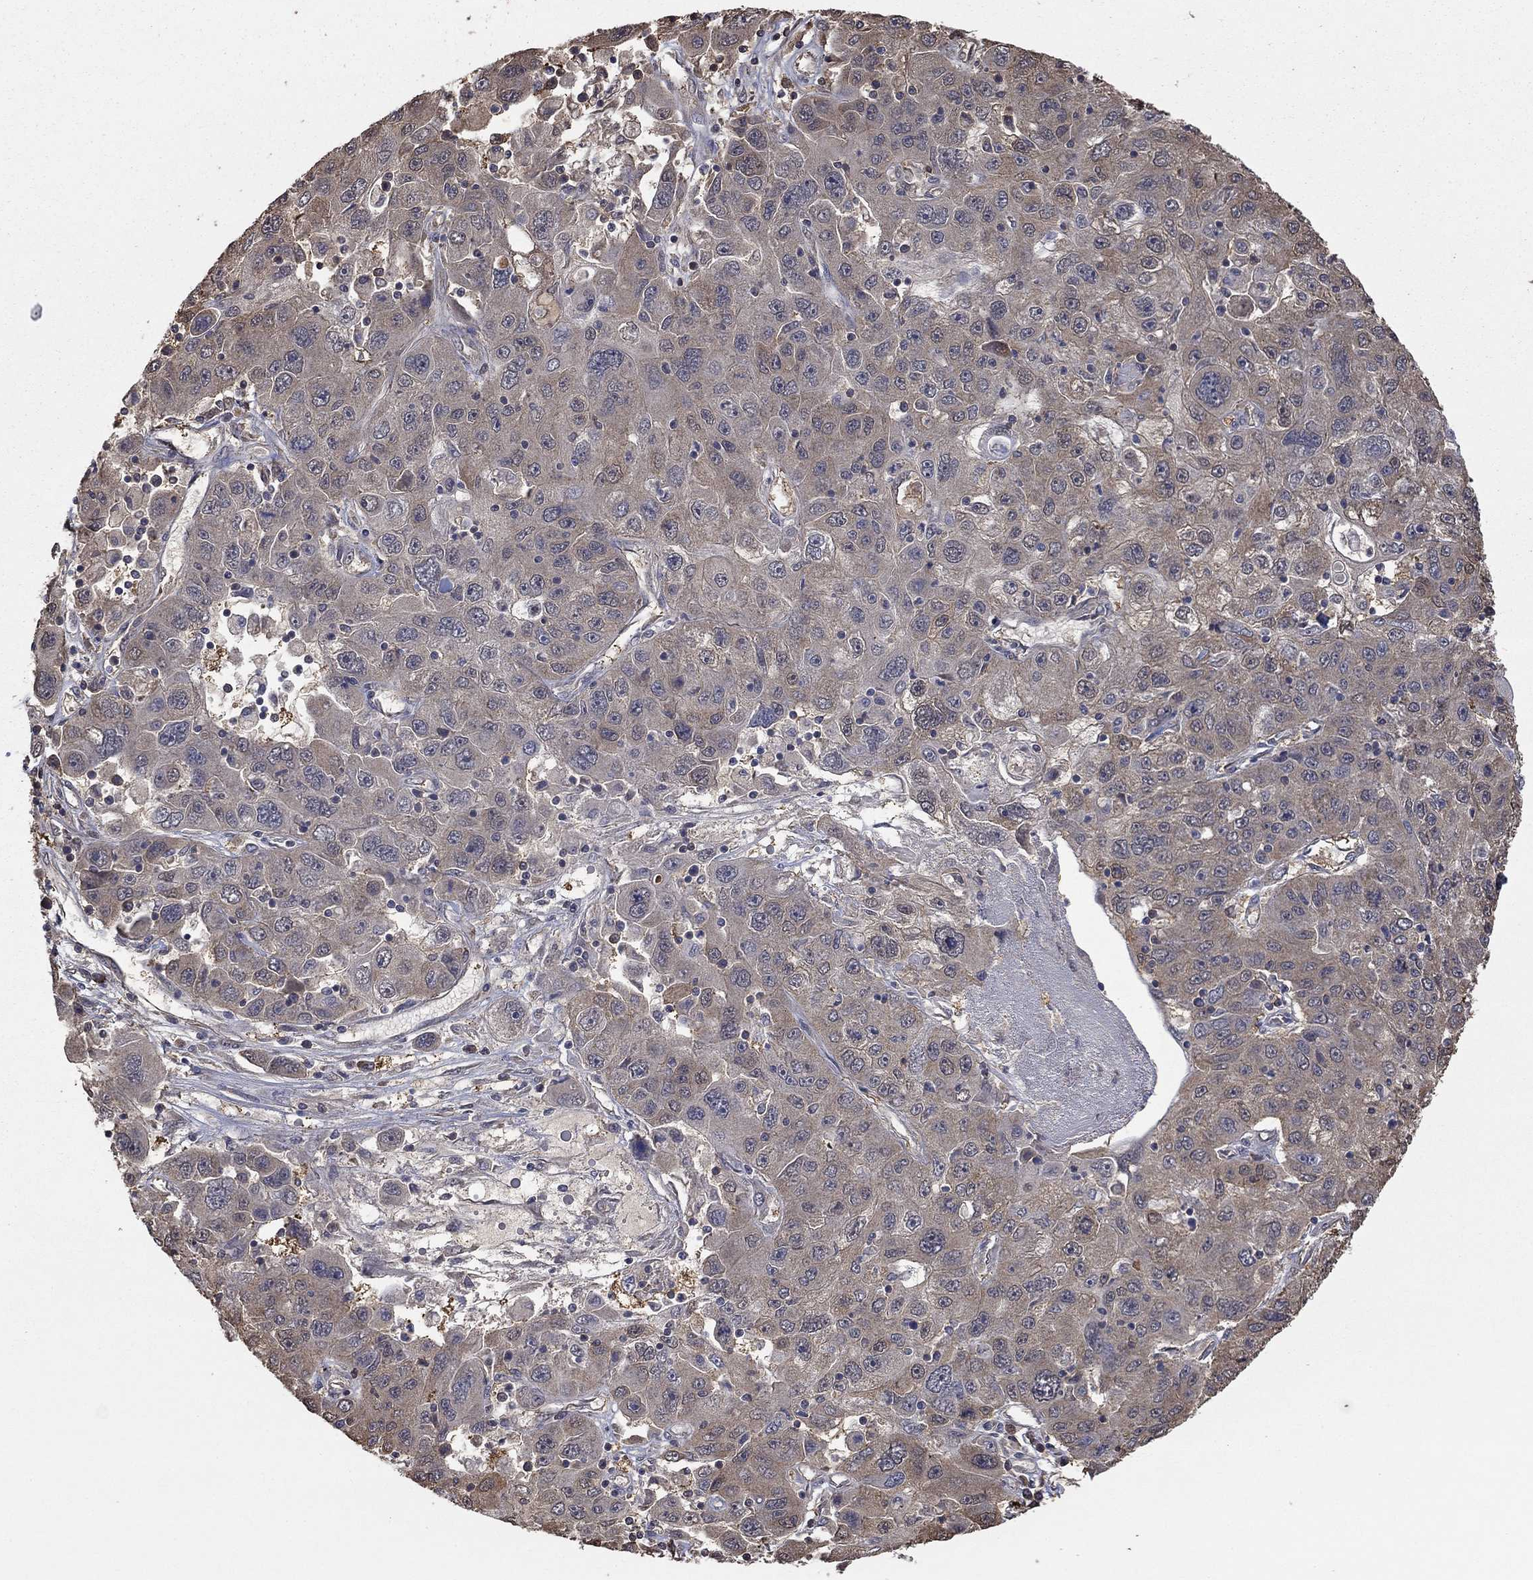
{"staining": {"intensity": "weak", "quantity": "<25%", "location": "cytoplasmic/membranous"}, "tissue": "stomach cancer", "cell_type": "Tumor cells", "image_type": "cancer", "snomed": [{"axis": "morphology", "description": "Adenocarcinoma, NOS"}, {"axis": "topography", "description": "Stomach"}], "caption": "High magnification brightfield microscopy of stomach cancer stained with DAB (brown) and counterstained with hematoxylin (blue): tumor cells show no significant staining.", "gene": "RNF114", "patient": {"sex": "male", "age": 56}}